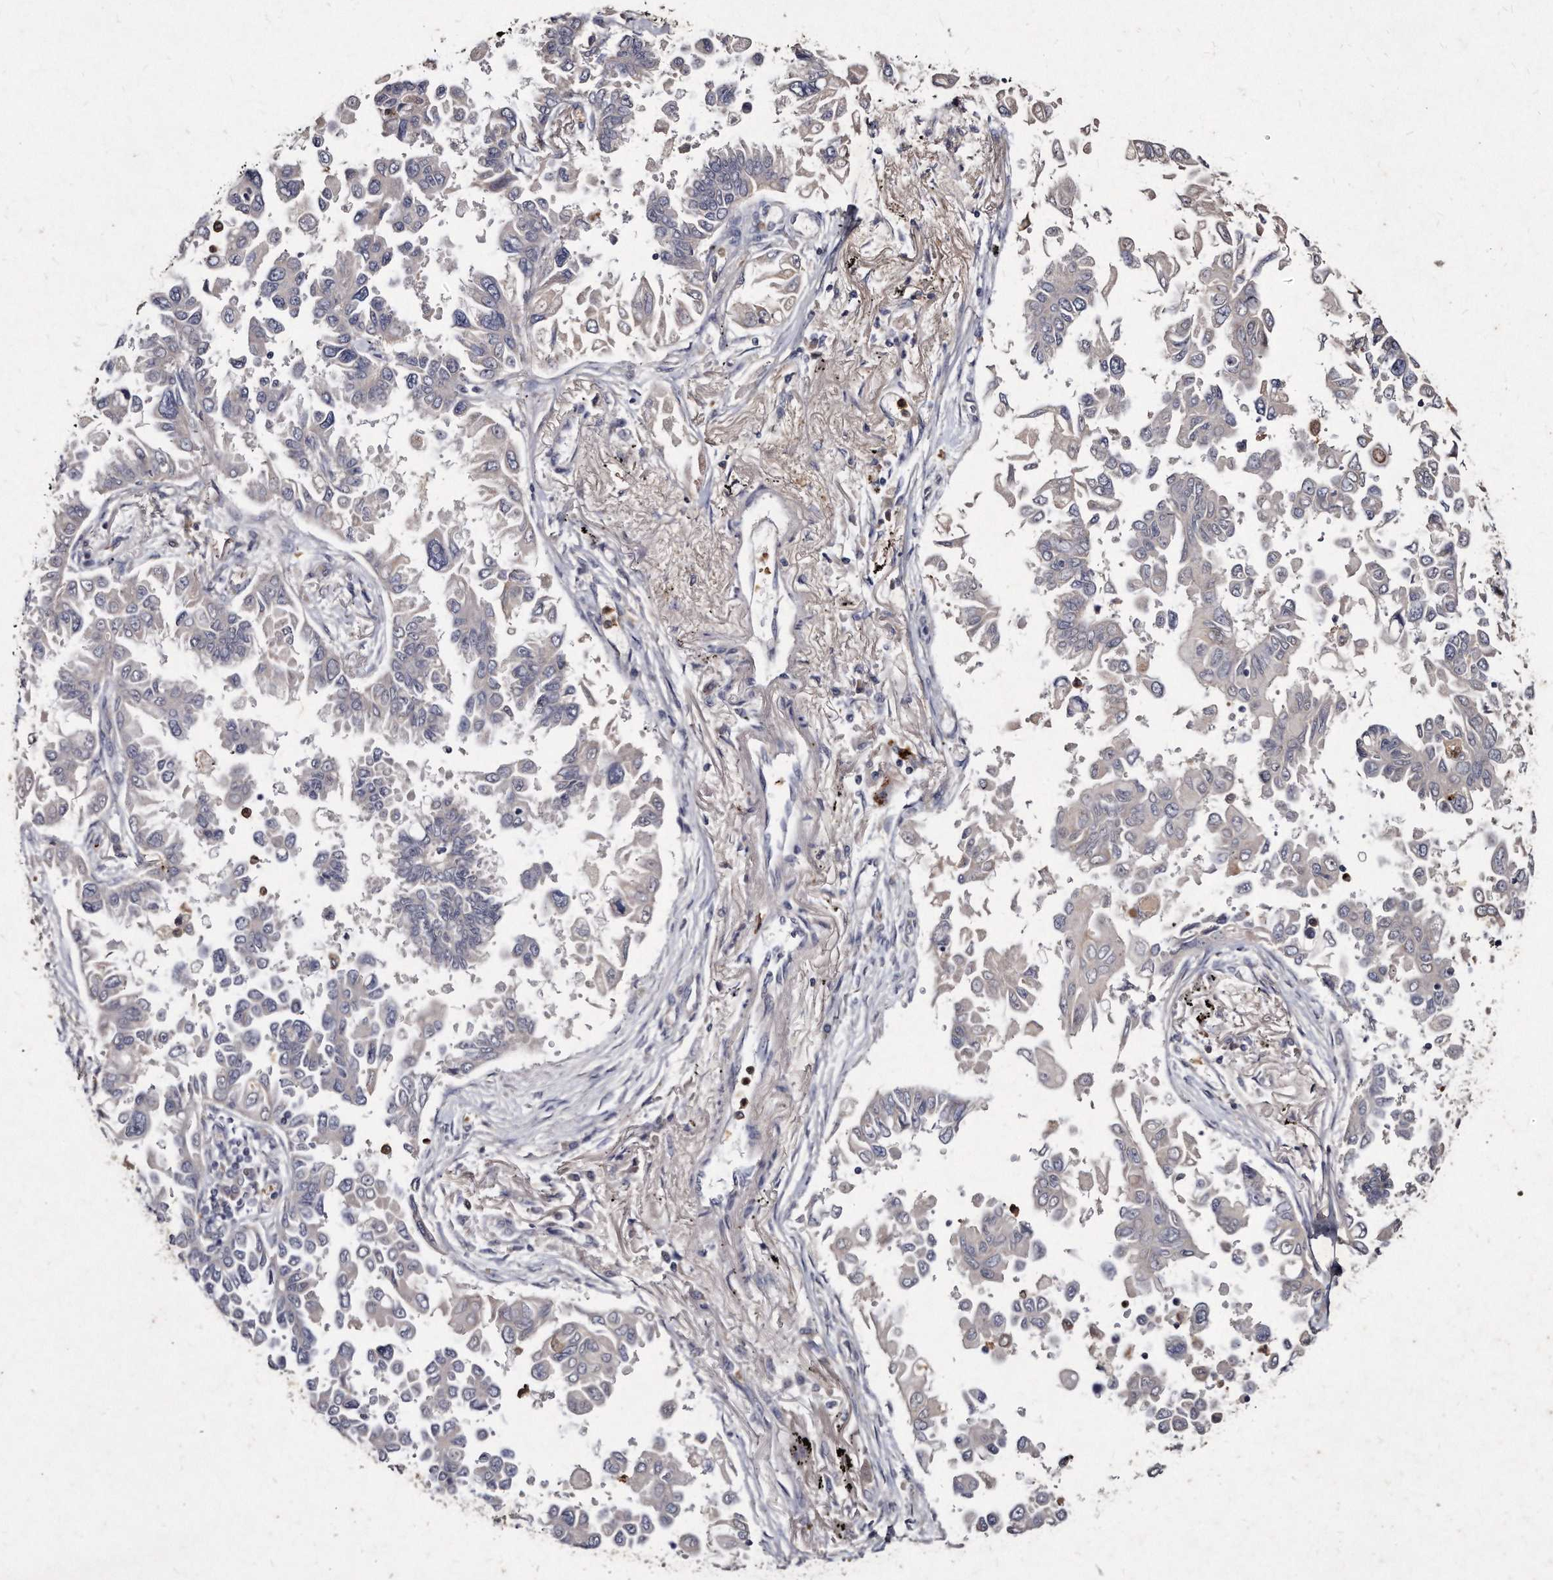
{"staining": {"intensity": "negative", "quantity": "none", "location": "none"}, "tissue": "lung cancer", "cell_type": "Tumor cells", "image_type": "cancer", "snomed": [{"axis": "morphology", "description": "Adenocarcinoma, NOS"}, {"axis": "topography", "description": "Lung"}], "caption": "There is no significant staining in tumor cells of lung adenocarcinoma. (Brightfield microscopy of DAB (3,3'-diaminobenzidine) IHC at high magnification).", "gene": "KLHDC3", "patient": {"sex": "female", "age": 67}}